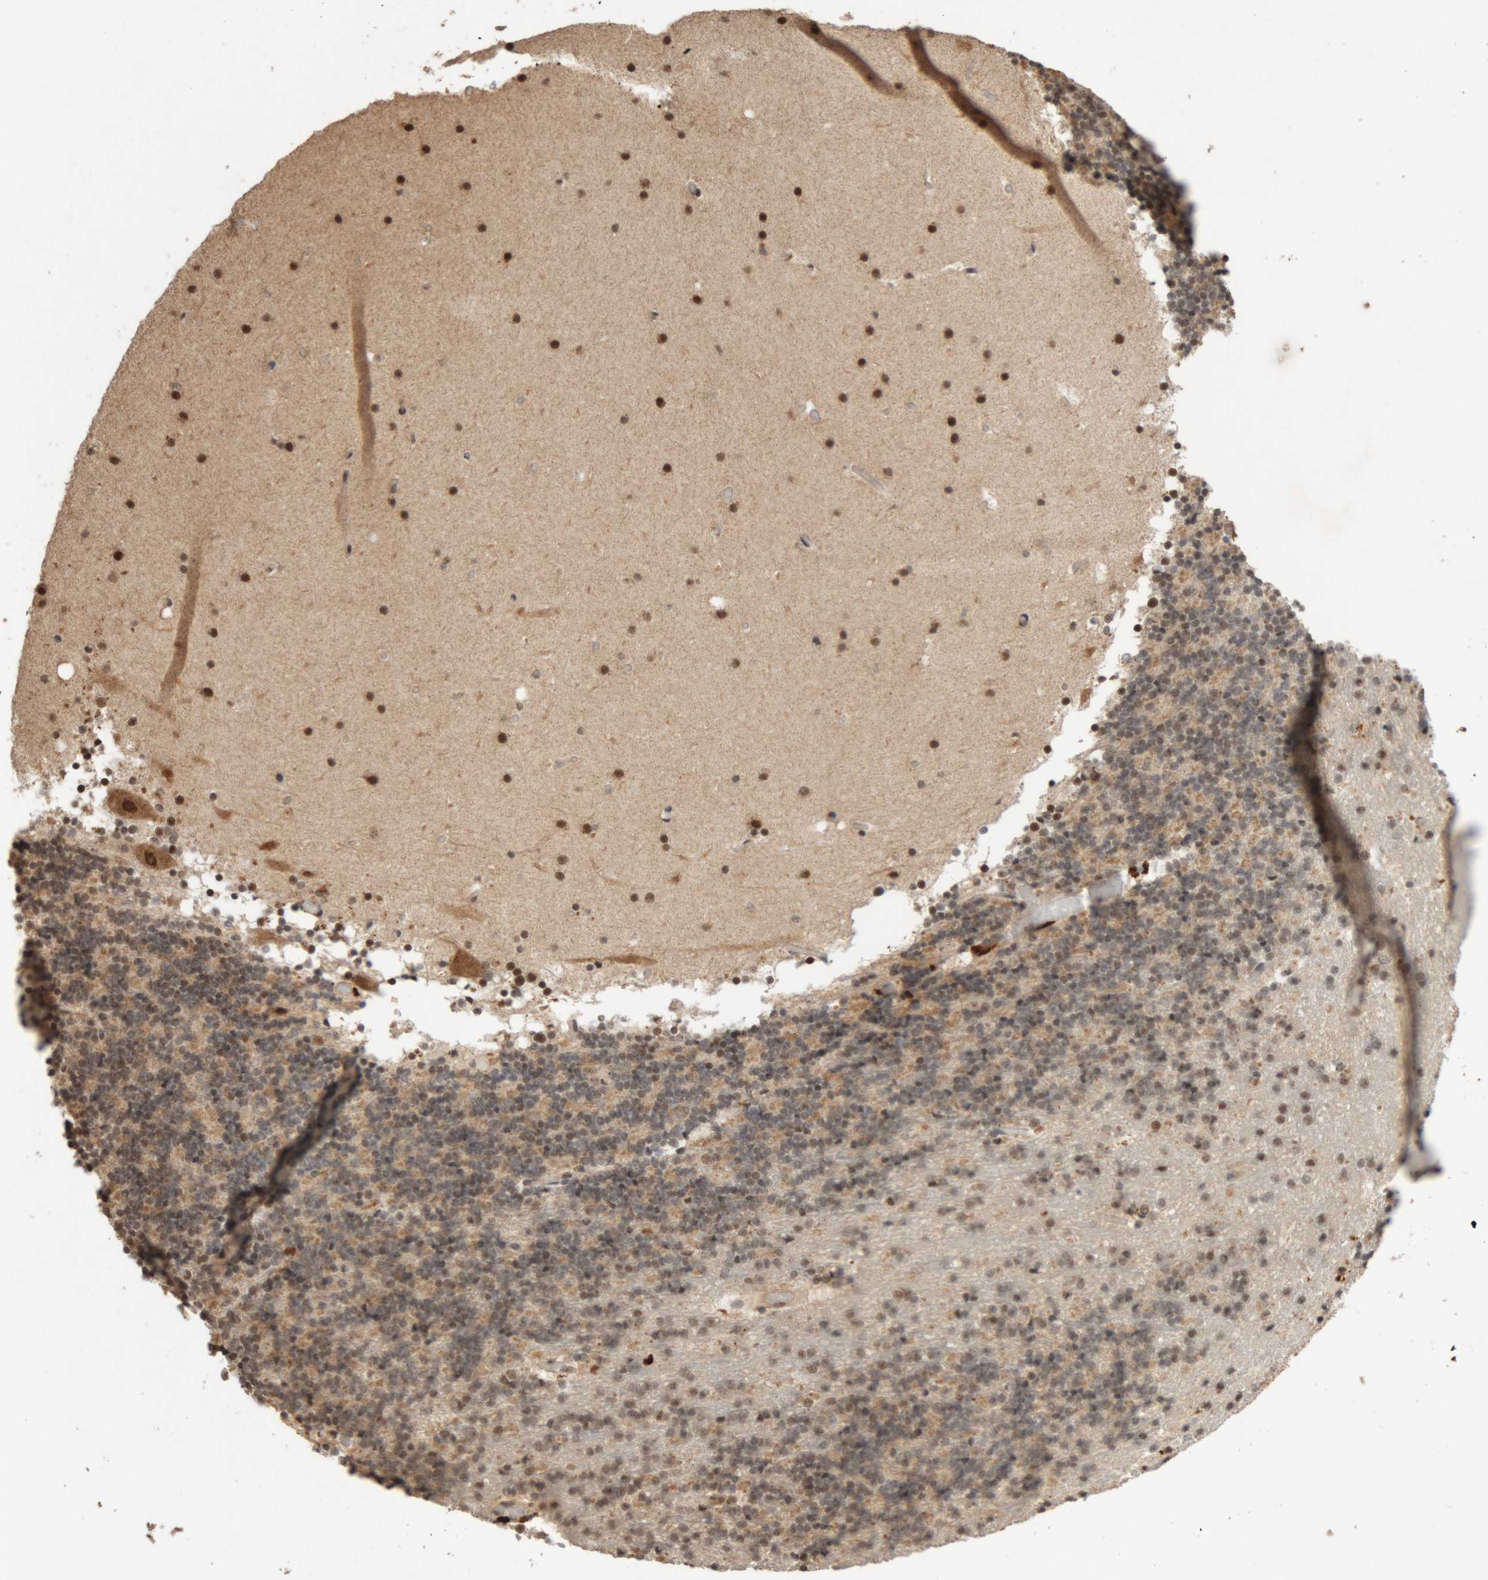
{"staining": {"intensity": "moderate", "quantity": "25%-75%", "location": "cytoplasmic/membranous,nuclear"}, "tissue": "cerebellum", "cell_type": "Cells in granular layer", "image_type": "normal", "snomed": [{"axis": "morphology", "description": "Normal tissue, NOS"}, {"axis": "topography", "description": "Cerebellum"}], "caption": "Cerebellum stained with DAB immunohistochemistry (IHC) demonstrates medium levels of moderate cytoplasmic/membranous,nuclear staining in about 25%-75% of cells in granular layer. Immunohistochemistry stains the protein of interest in brown and the nuclei are stained blue.", "gene": "KEAP1", "patient": {"sex": "male", "age": 57}}